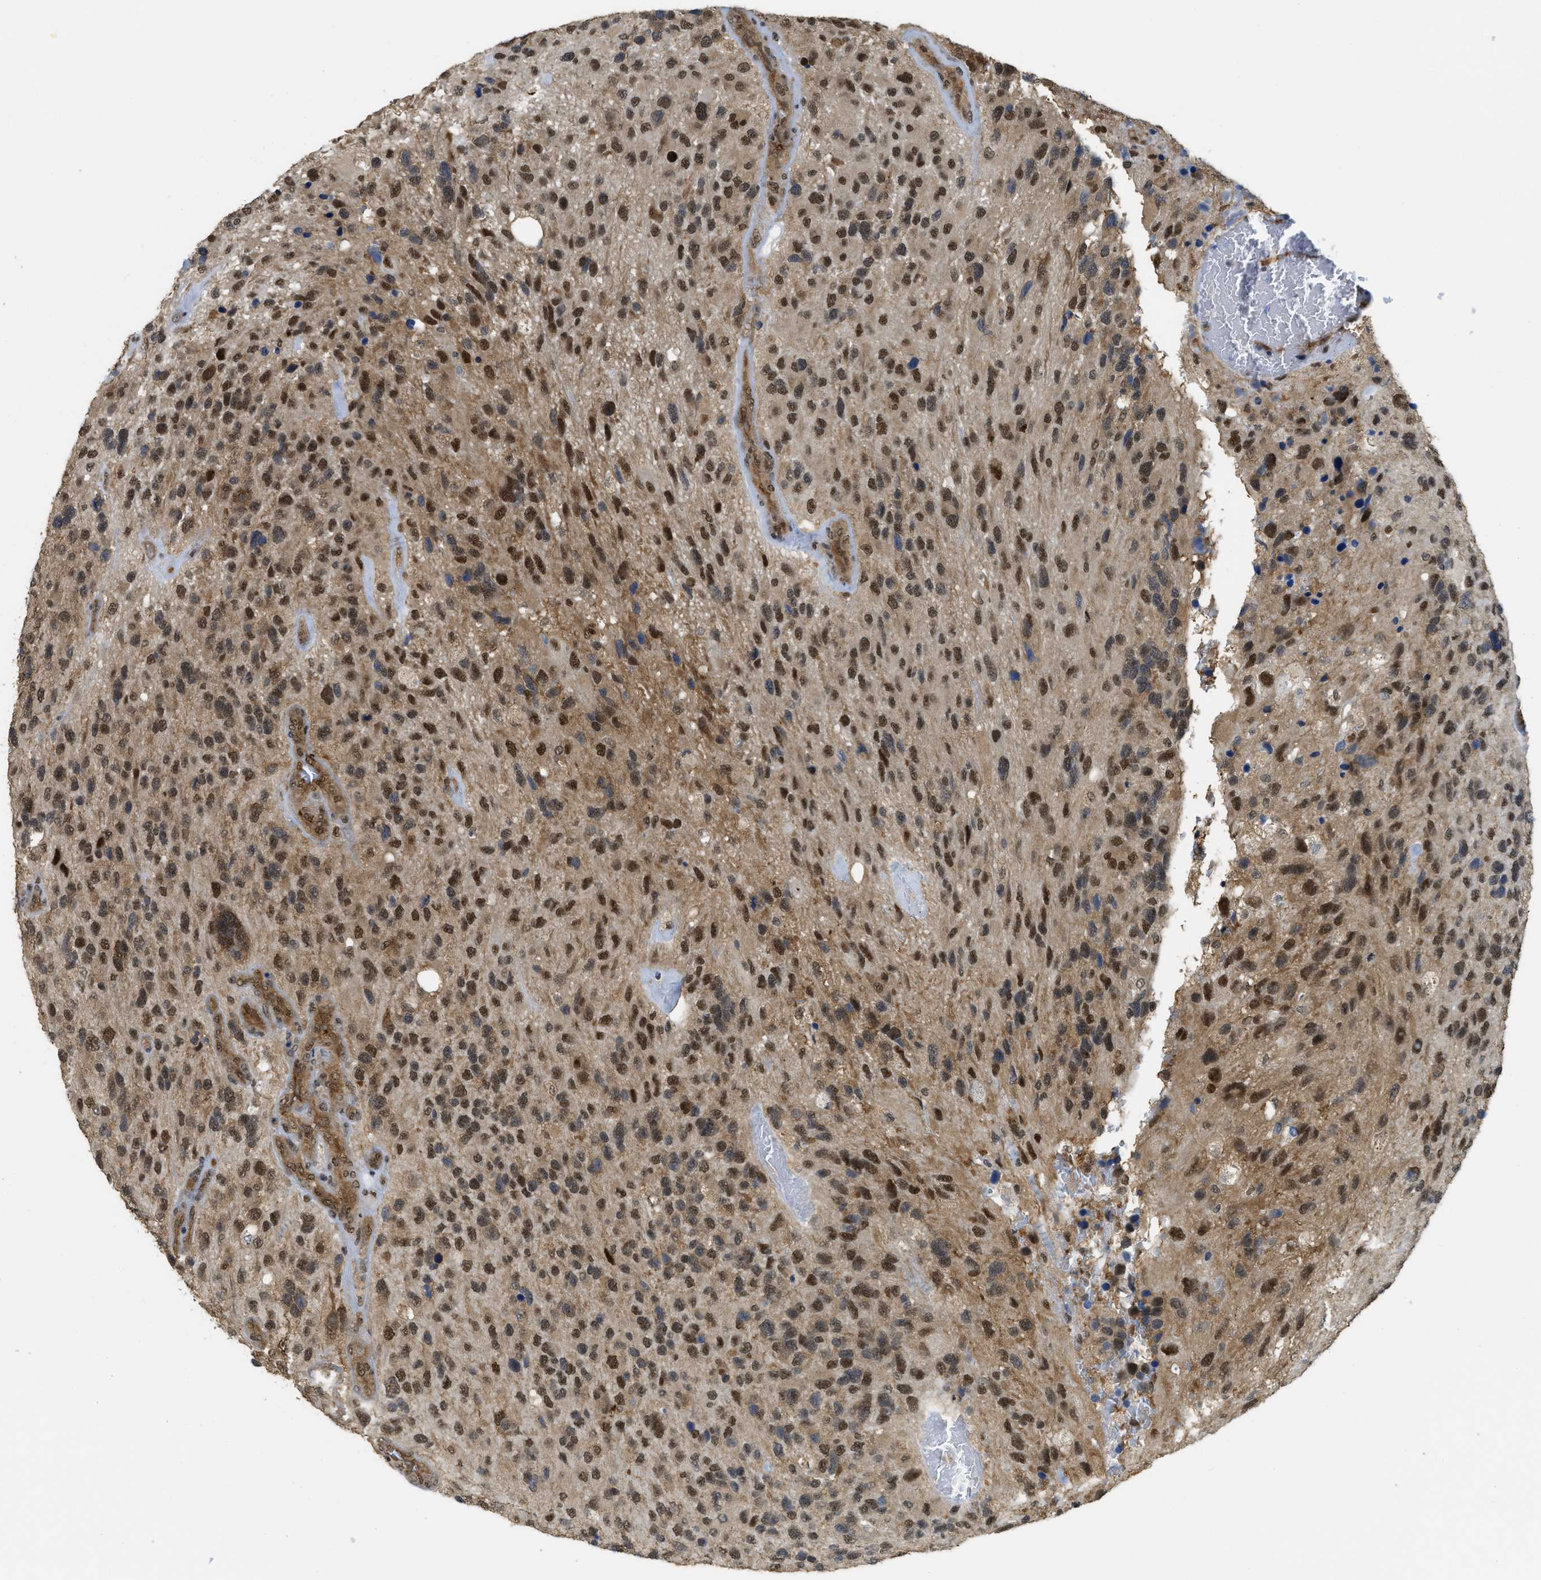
{"staining": {"intensity": "moderate", "quantity": ">75%", "location": "cytoplasmic/membranous,nuclear"}, "tissue": "glioma", "cell_type": "Tumor cells", "image_type": "cancer", "snomed": [{"axis": "morphology", "description": "Glioma, malignant, High grade"}, {"axis": "topography", "description": "Brain"}], "caption": "Malignant high-grade glioma stained with a protein marker demonstrates moderate staining in tumor cells.", "gene": "PSMC5", "patient": {"sex": "female", "age": 58}}